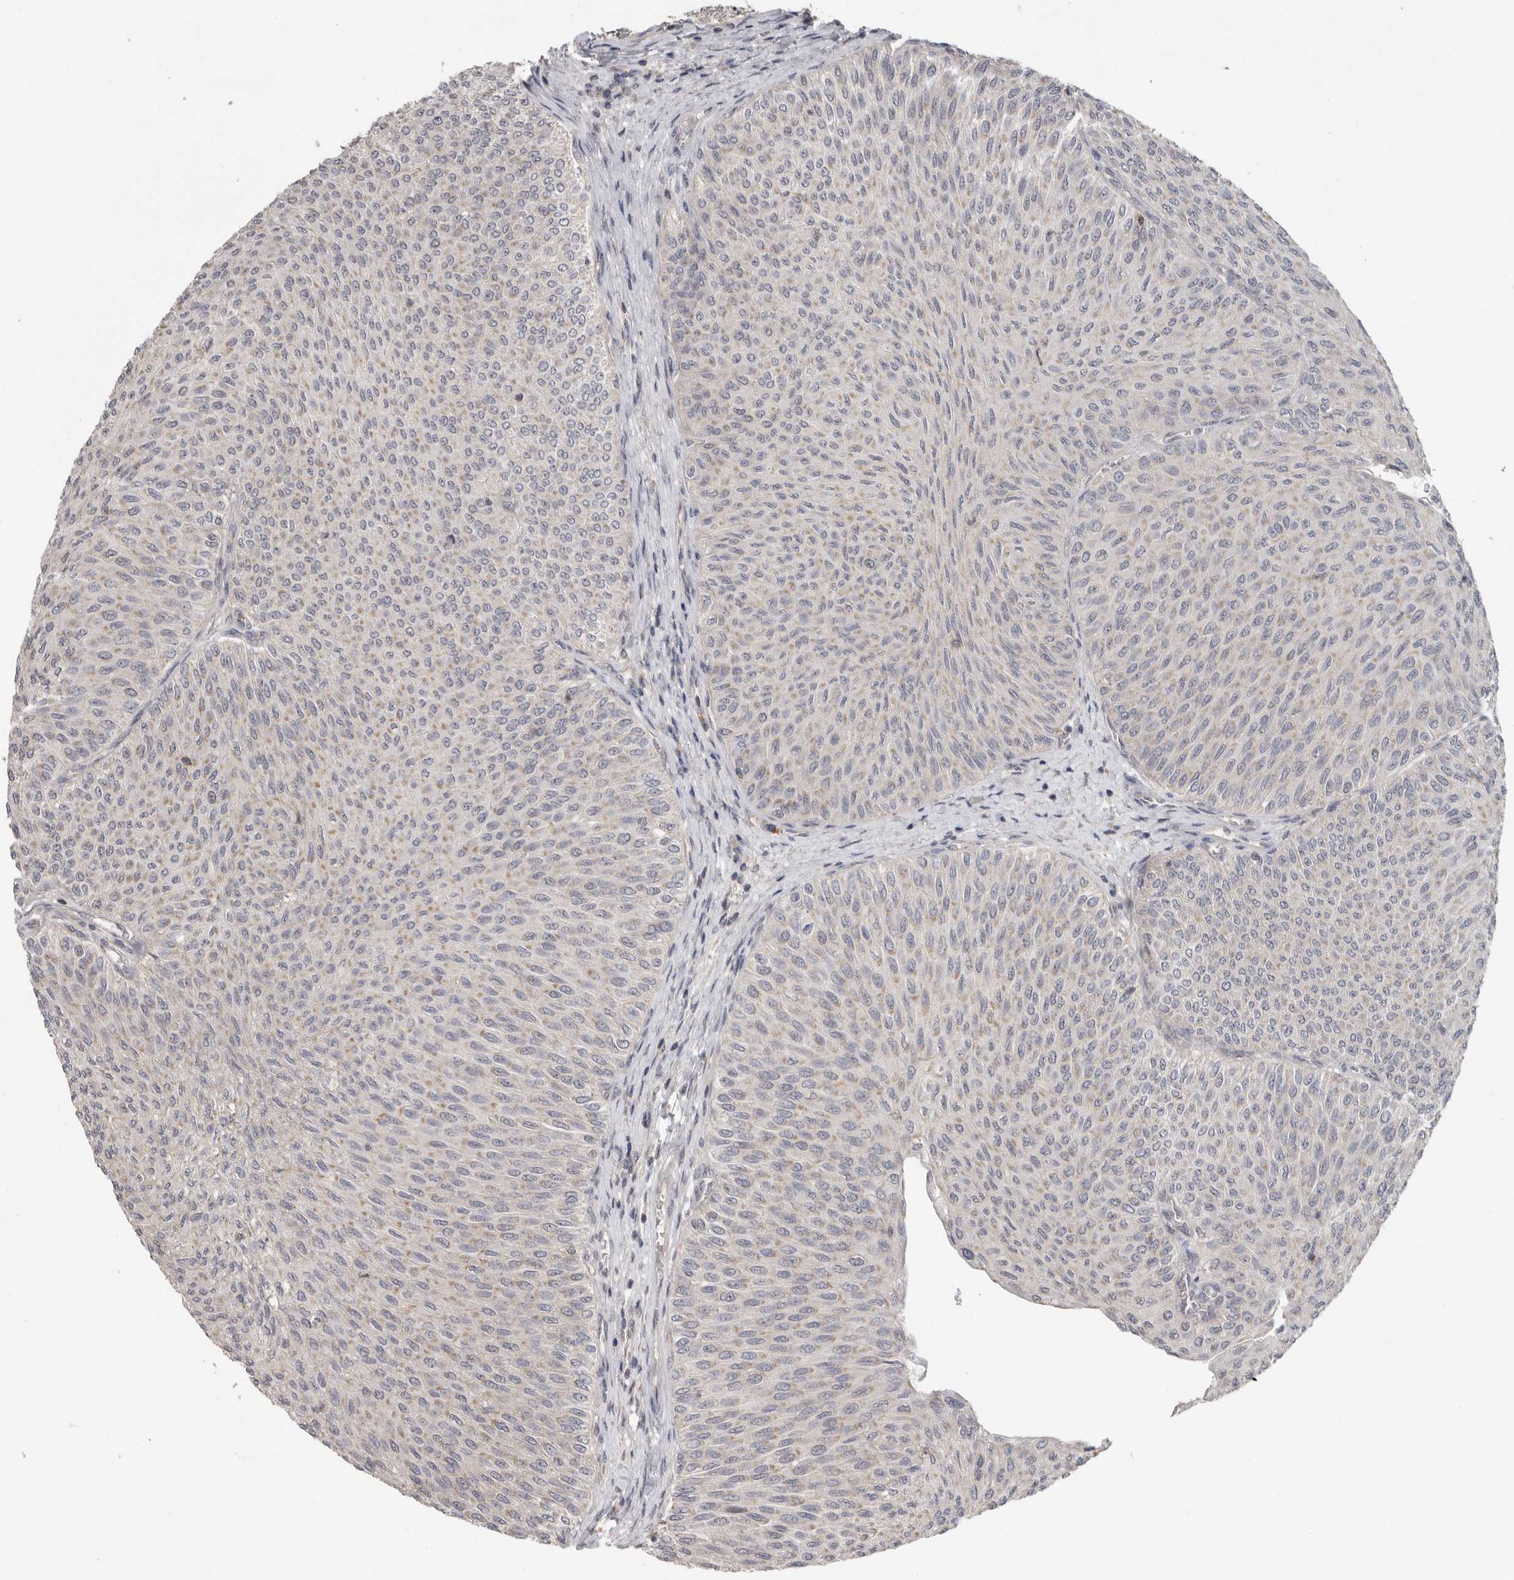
{"staining": {"intensity": "weak", "quantity": "<25%", "location": "cytoplasmic/membranous"}, "tissue": "urothelial cancer", "cell_type": "Tumor cells", "image_type": "cancer", "snomed": [{"axis": "morphology", "description": "Urothelial carcinoma, Low grade"}, {"axis": "topography", "description": "Urinary bladder"}], "caption": "The immunohistochemistry micrograph has no significant expression in tumor cells of low-grade urothelial carcinoma tissue. (DAB (3,3'-diaminobenzidine) IHC, high magnification).", "gene": "KLK5", "patient": {"sex": "male", "age": 78}}